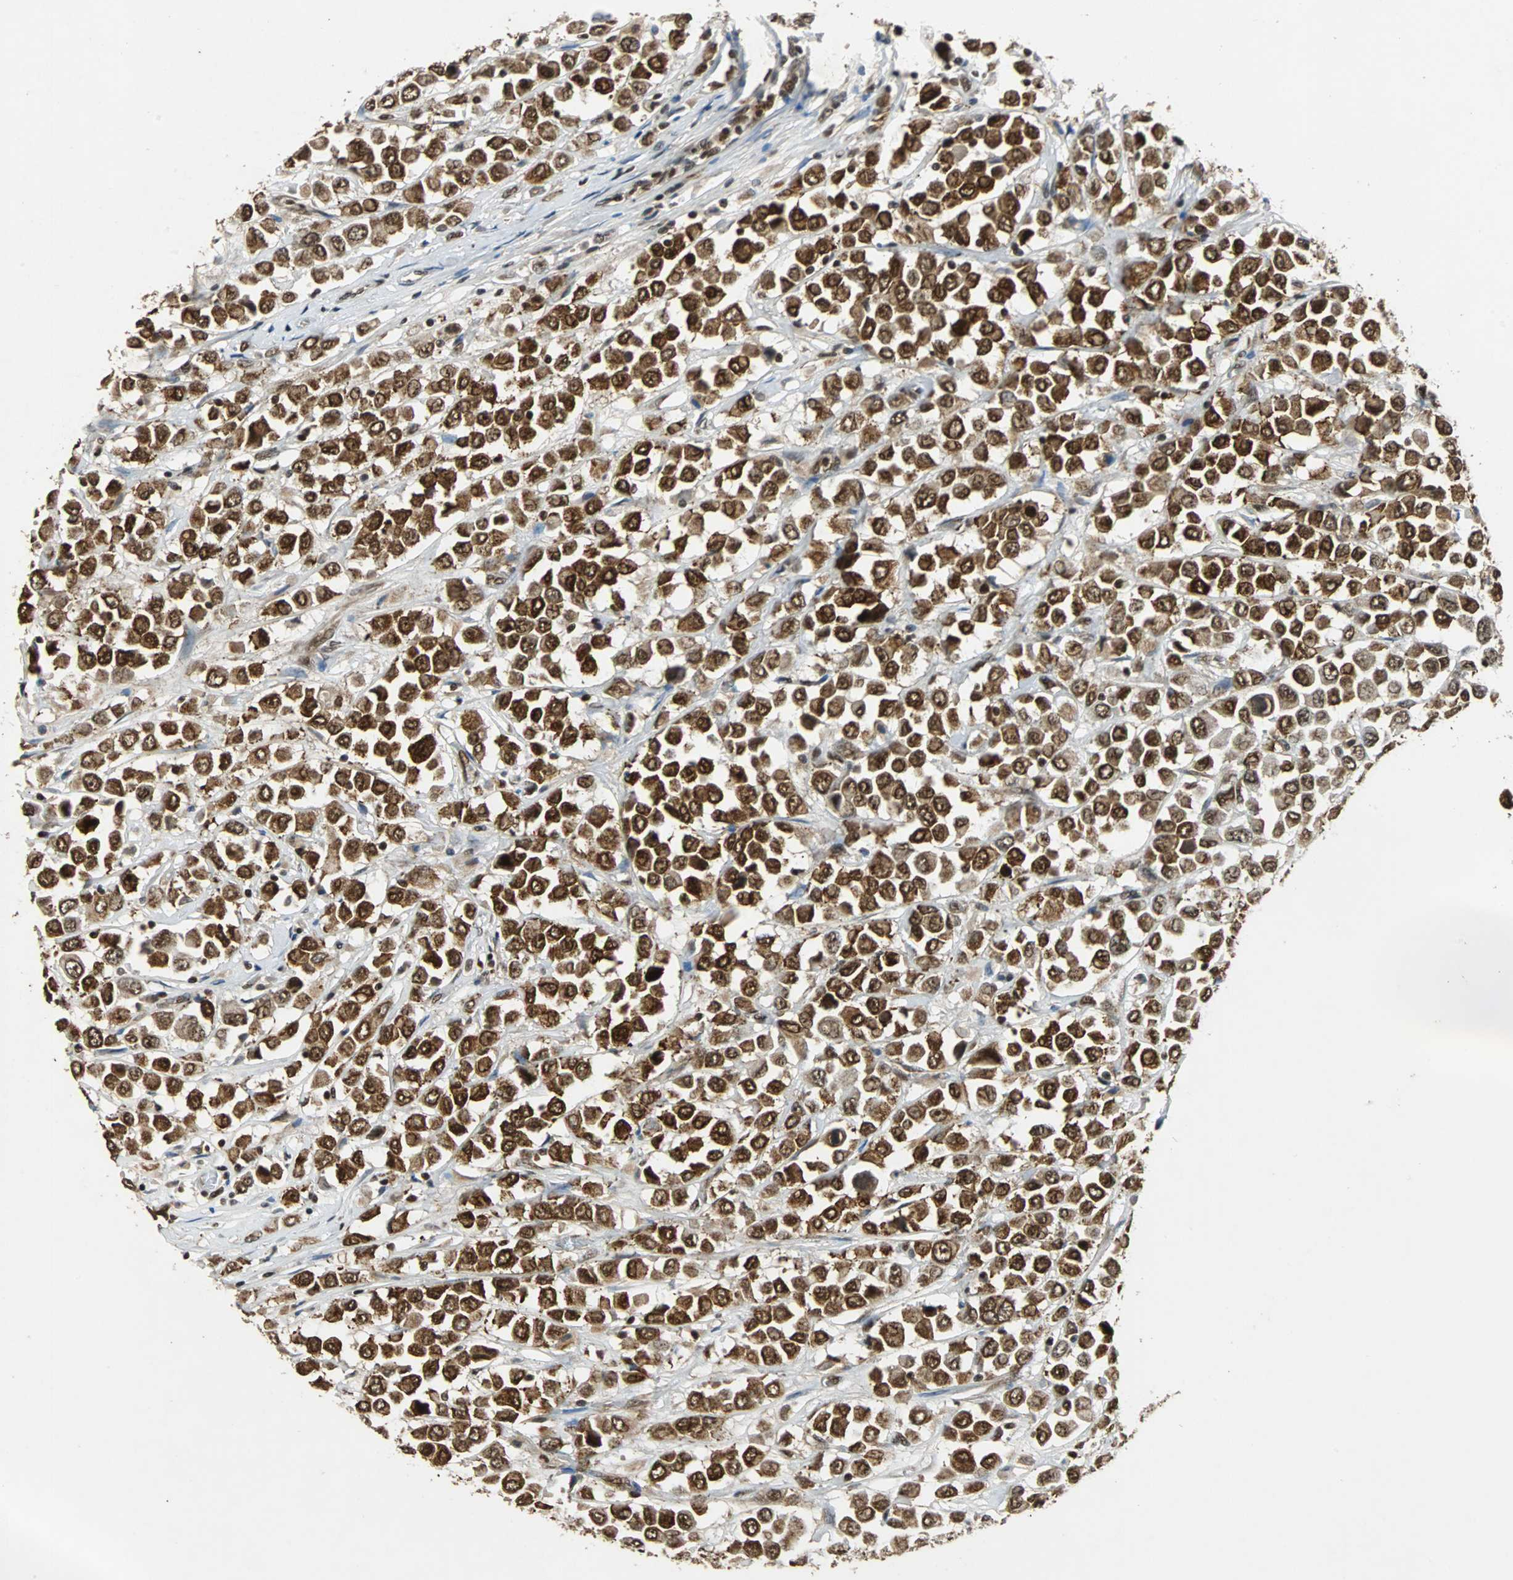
{"staining": {"intensity": "strong", "quantity": ">75%", "location": "nuclear"}, "tissue": "breast cancer", "cell_type": "Tumor cells", "image_type": "cancer", "snomed": [{"axis": "morphology", "description": "Duct carcinoma"}, {"axis": "topography", "description": "Breast"}], "caption": "Protein staining reveals strong nuclear staining in approximately >75% of tumor cells in breast intraductal carcinoma.", "gene": "TAF5", "patient": {"sex": "female", "age": 61}}